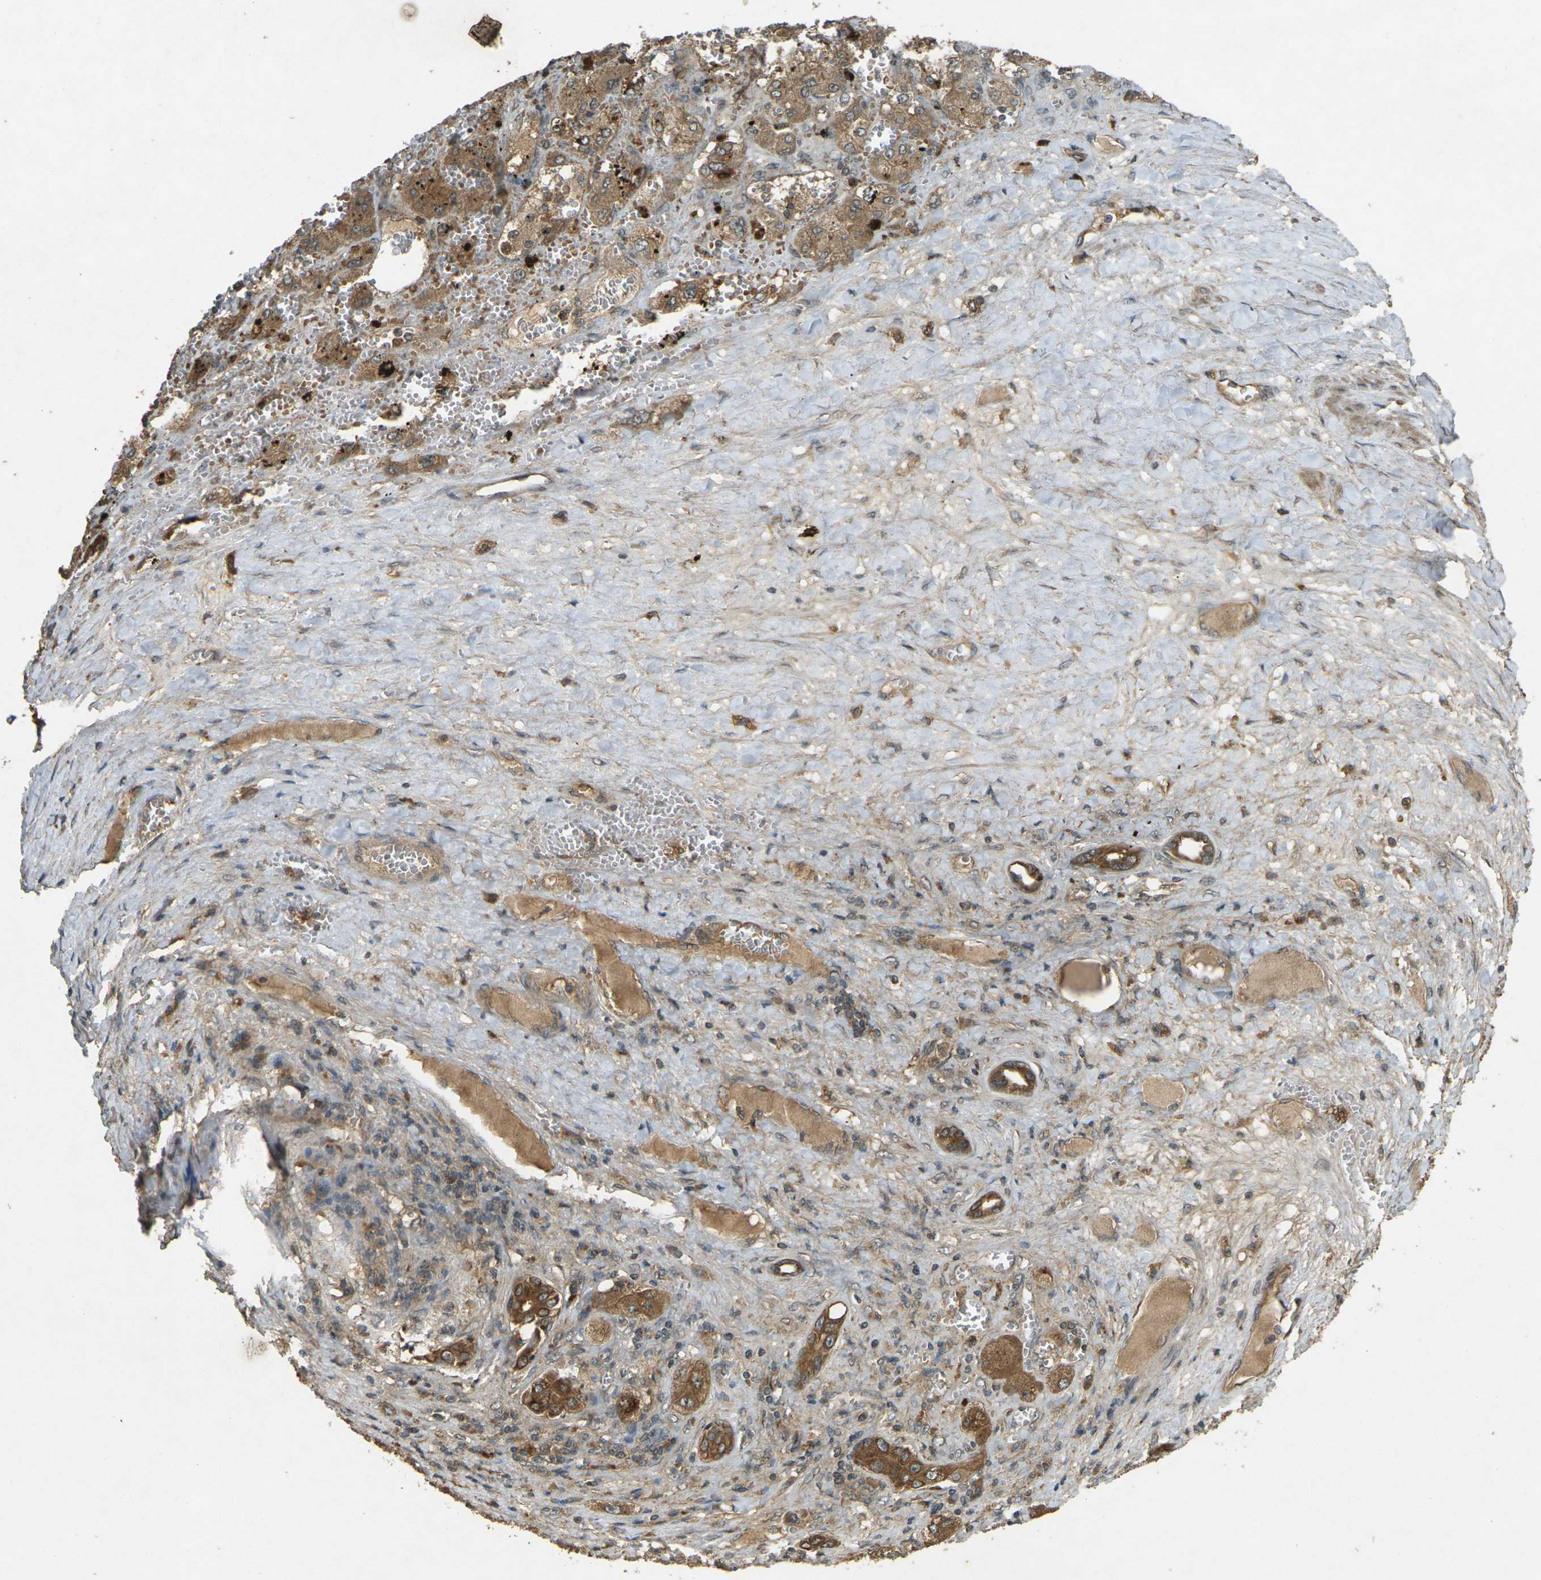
{"staining": {"intensity": "moderate", "quantity": ">75%", "location": "cytoplasmic/membranous"}, "tissue": "liver cancer", "cell_type": "Tumor cells", "image_type": "cancer", "snomed": [{"axis": "morphology", "description": "Carcinoma, Hepatocellular, NOS"}, {"axis": "topography", "description": "Liver"}], "caption": "IHC photomicrograph of human hepatocellular carcinoma (liver) stained for a protein (brown), which shows medium levels of moderate cytoplasmic/membranous expression in about >75% of tumor cells.", "gene": "TAP1", "patient": {"sex": "female", "age": 73}}